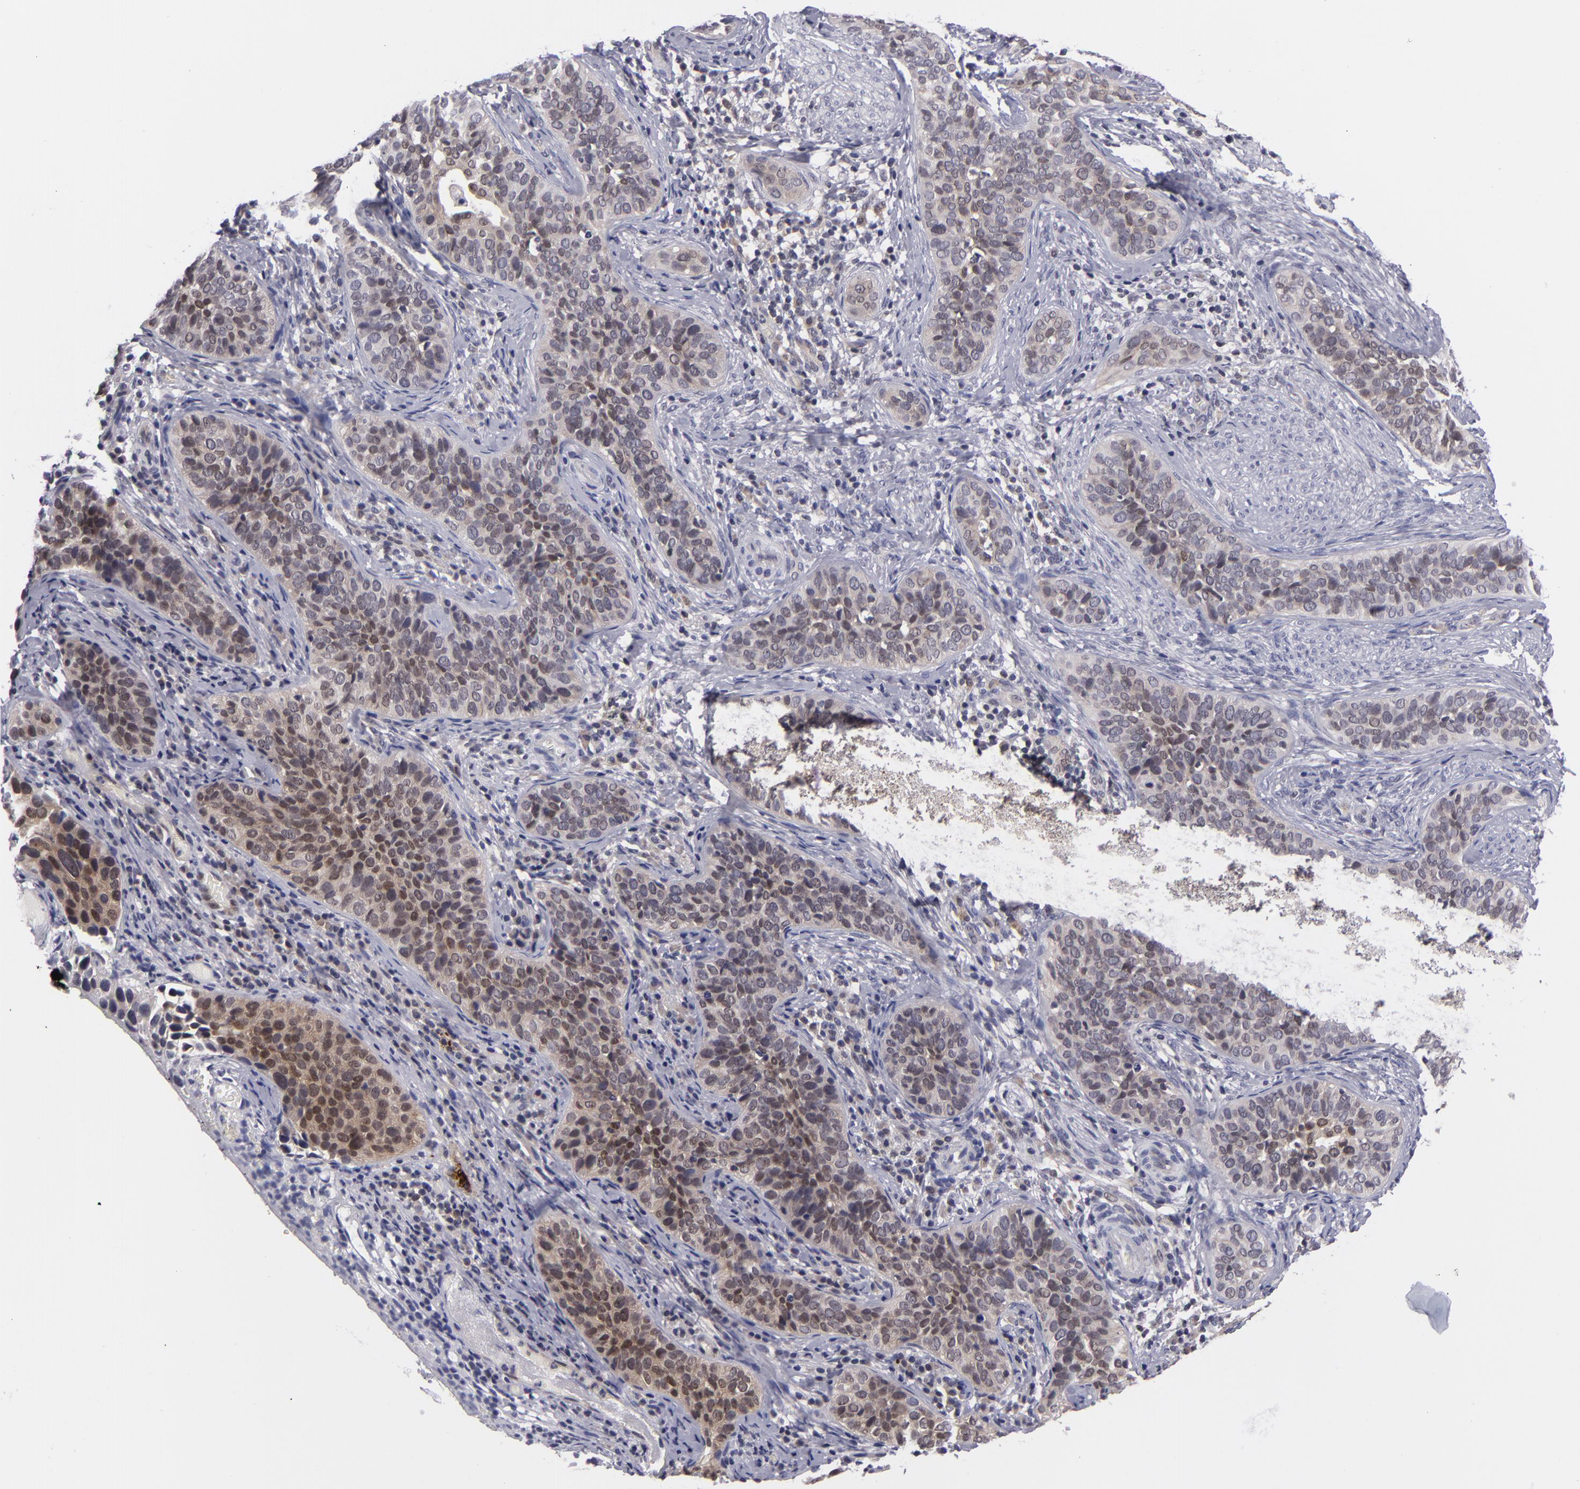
{"staining": {"intensity": "moderate", "quantity": "25%-75%", "location": "cytoplasmic/membranous"}, "tissue": "cervical cancer", "cell_type": "Tumor cells", "image_type": "cancer", "snomed": [{"axis": "morphology", "description": "Squamous cell carcinoma, NOS"}, {"axis": "topography", "description": "Cervix"}], "caption": "An IHC image of neoplastic tissue is shown. Protein staining in brown shows moderate cytoplasmic/membranous positivity in cervical squamous cell carcinoma within tumor cells.", "gene": "BCL10", "patient": {"sex": "female", "age": 31}}